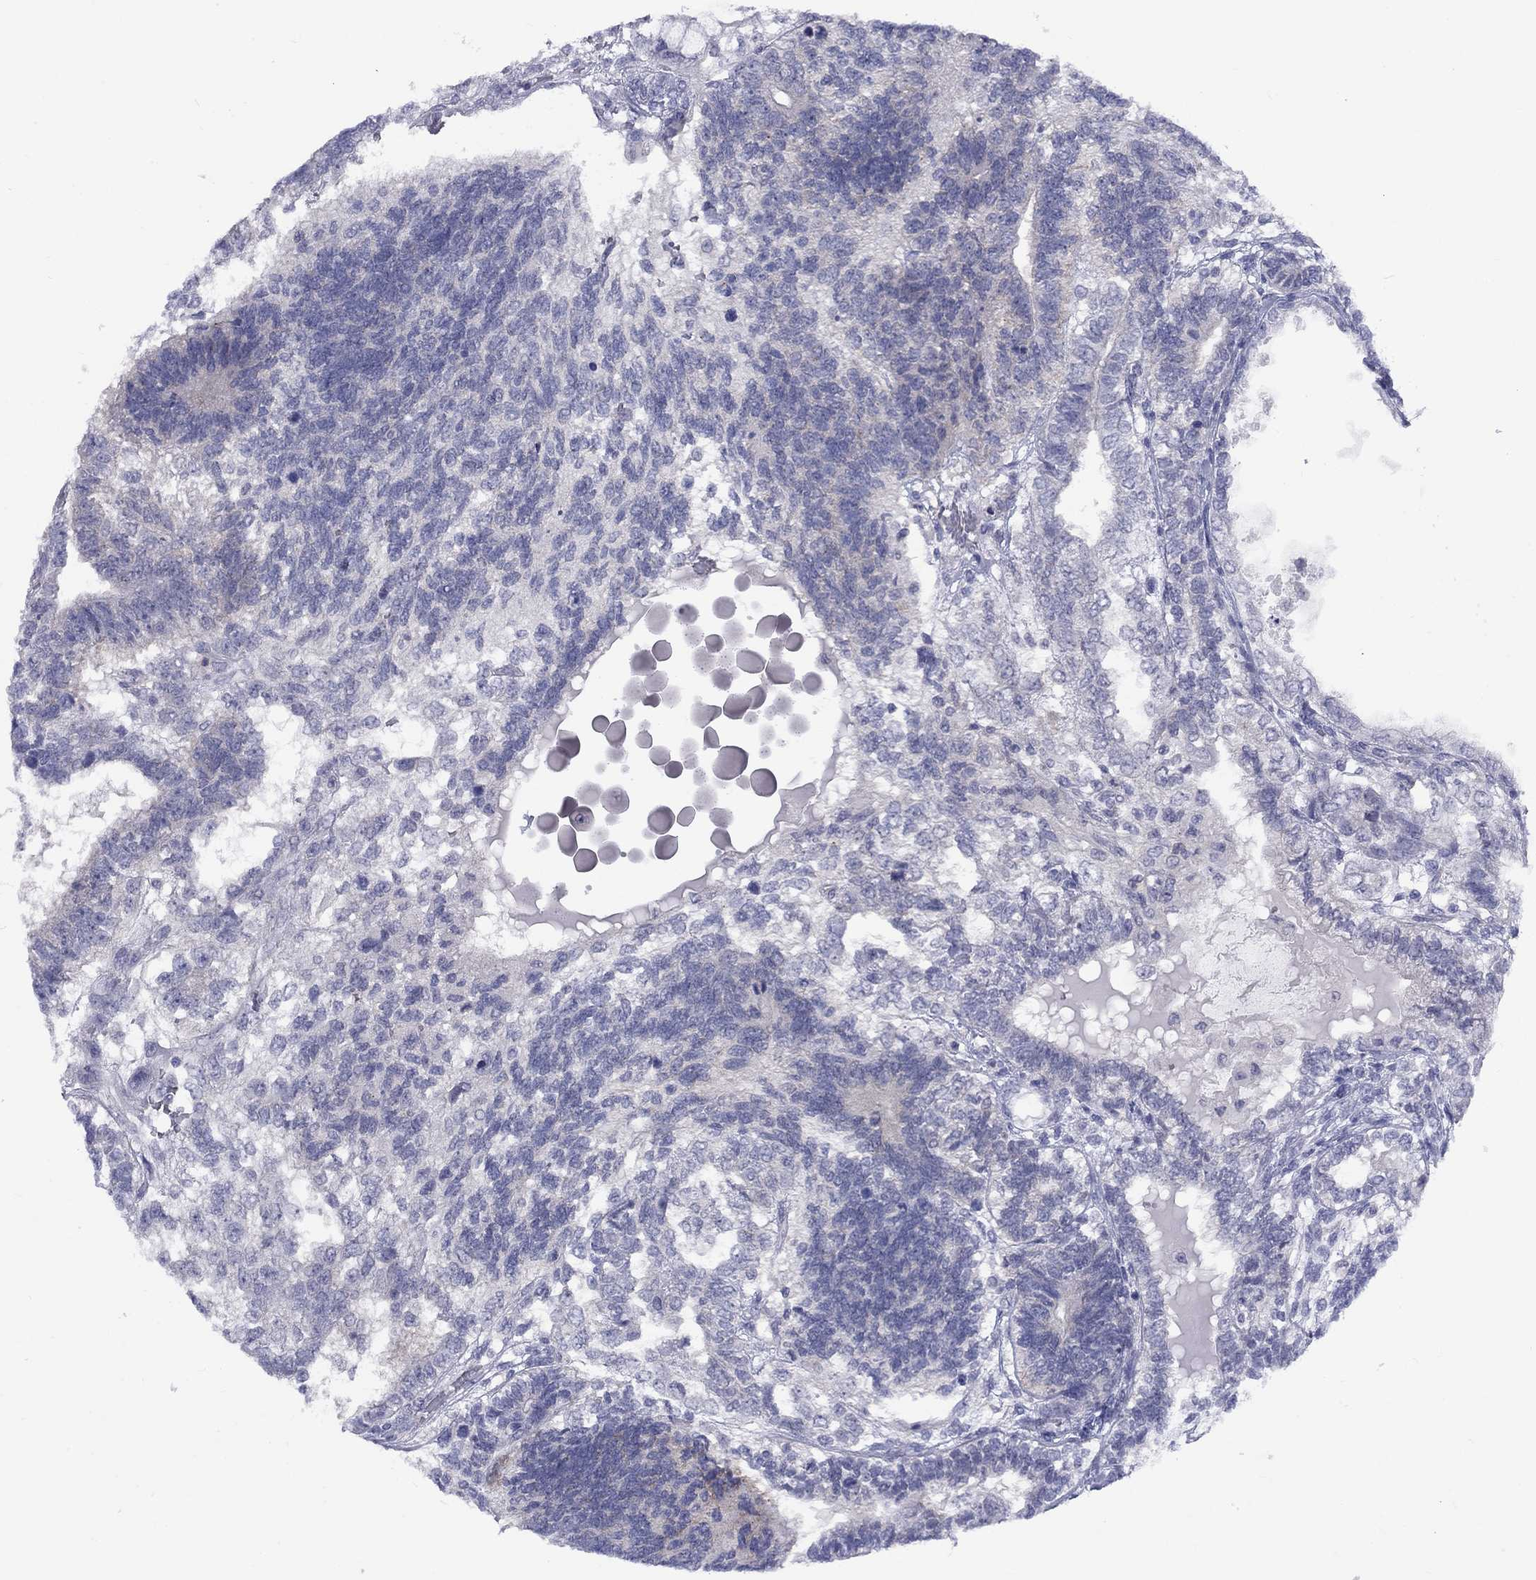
{"staining": {"intensity": "negative", "quantity": "none", "location": "none"}, "tissue": "testis cancer", "cell_type": "Tumor cells", "image_type": "cancer", "snomed": [{"axis": "morphology", "description": "Seminoma, NOS"}, {"axis": "morphology", "description": "Carcinoma, Embryonal, NOS"}, {"axis": "topography", "description": "Testis"}], "caption": "Testis seminoma stained for a protein using immunohistochemistry (IHC) exhibits no positivity tumor cells.", "gene": "CACNA1A", "patient": {"sex": "male", "age": 41}}